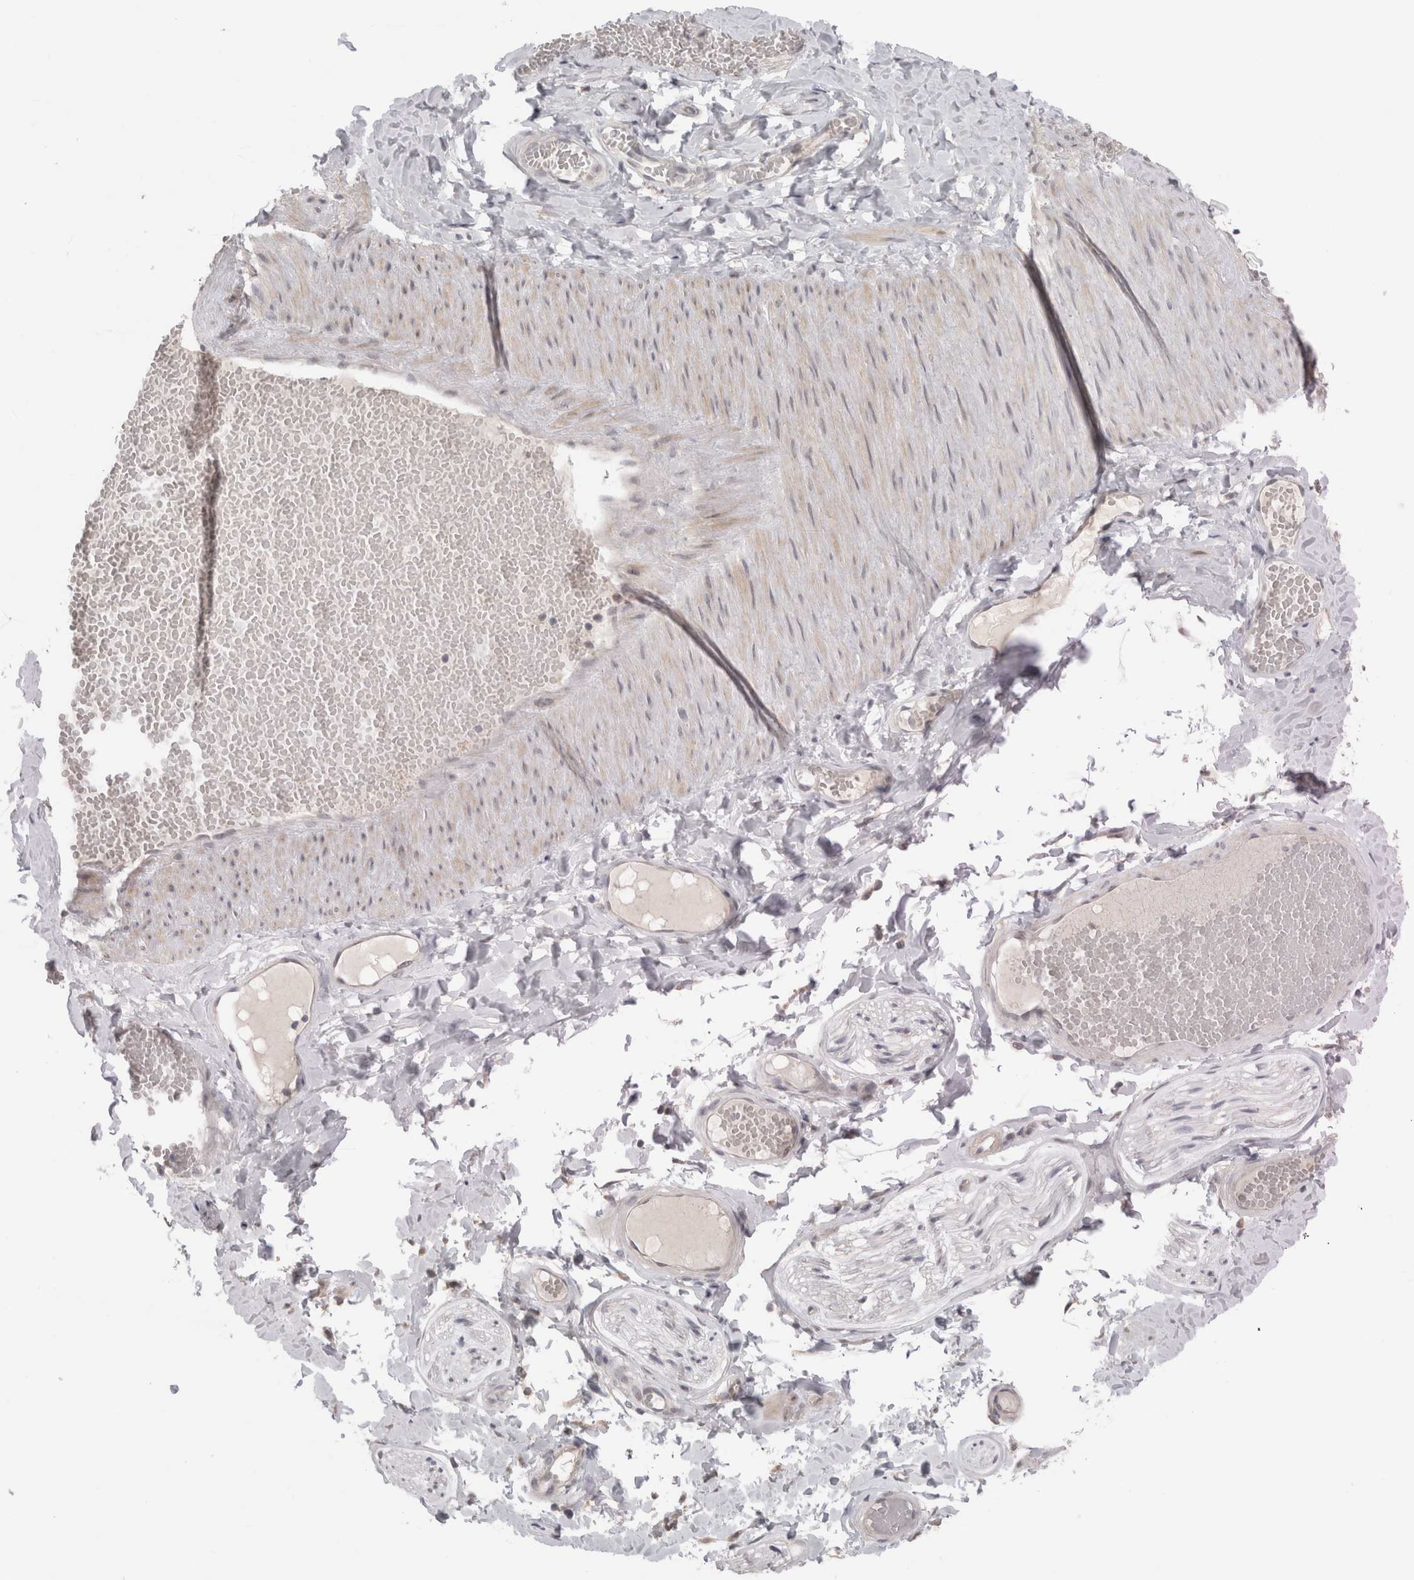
{"staining": {"intensity": "negative", "quantity": "none", "location": "none"}, "tissue": "adipose tissue", "cell_type": "Adipocytes", "image_type": "normal", "snomed": [{"axis": "morphology", "description": "Normal tissue, NOS"}, {"axis": "topography", "description": "Adipose tissue"}, {"axis": "topography", "description": "Vascular tissue"}, {"axis": "topography", "description": "Peripheral nerve tissue"}], "caption": "Adipocytes show no significant protein staining in benign adipose tissue.", "gene": "PIGP", "patient": {"sex": "male", "age": 25}}